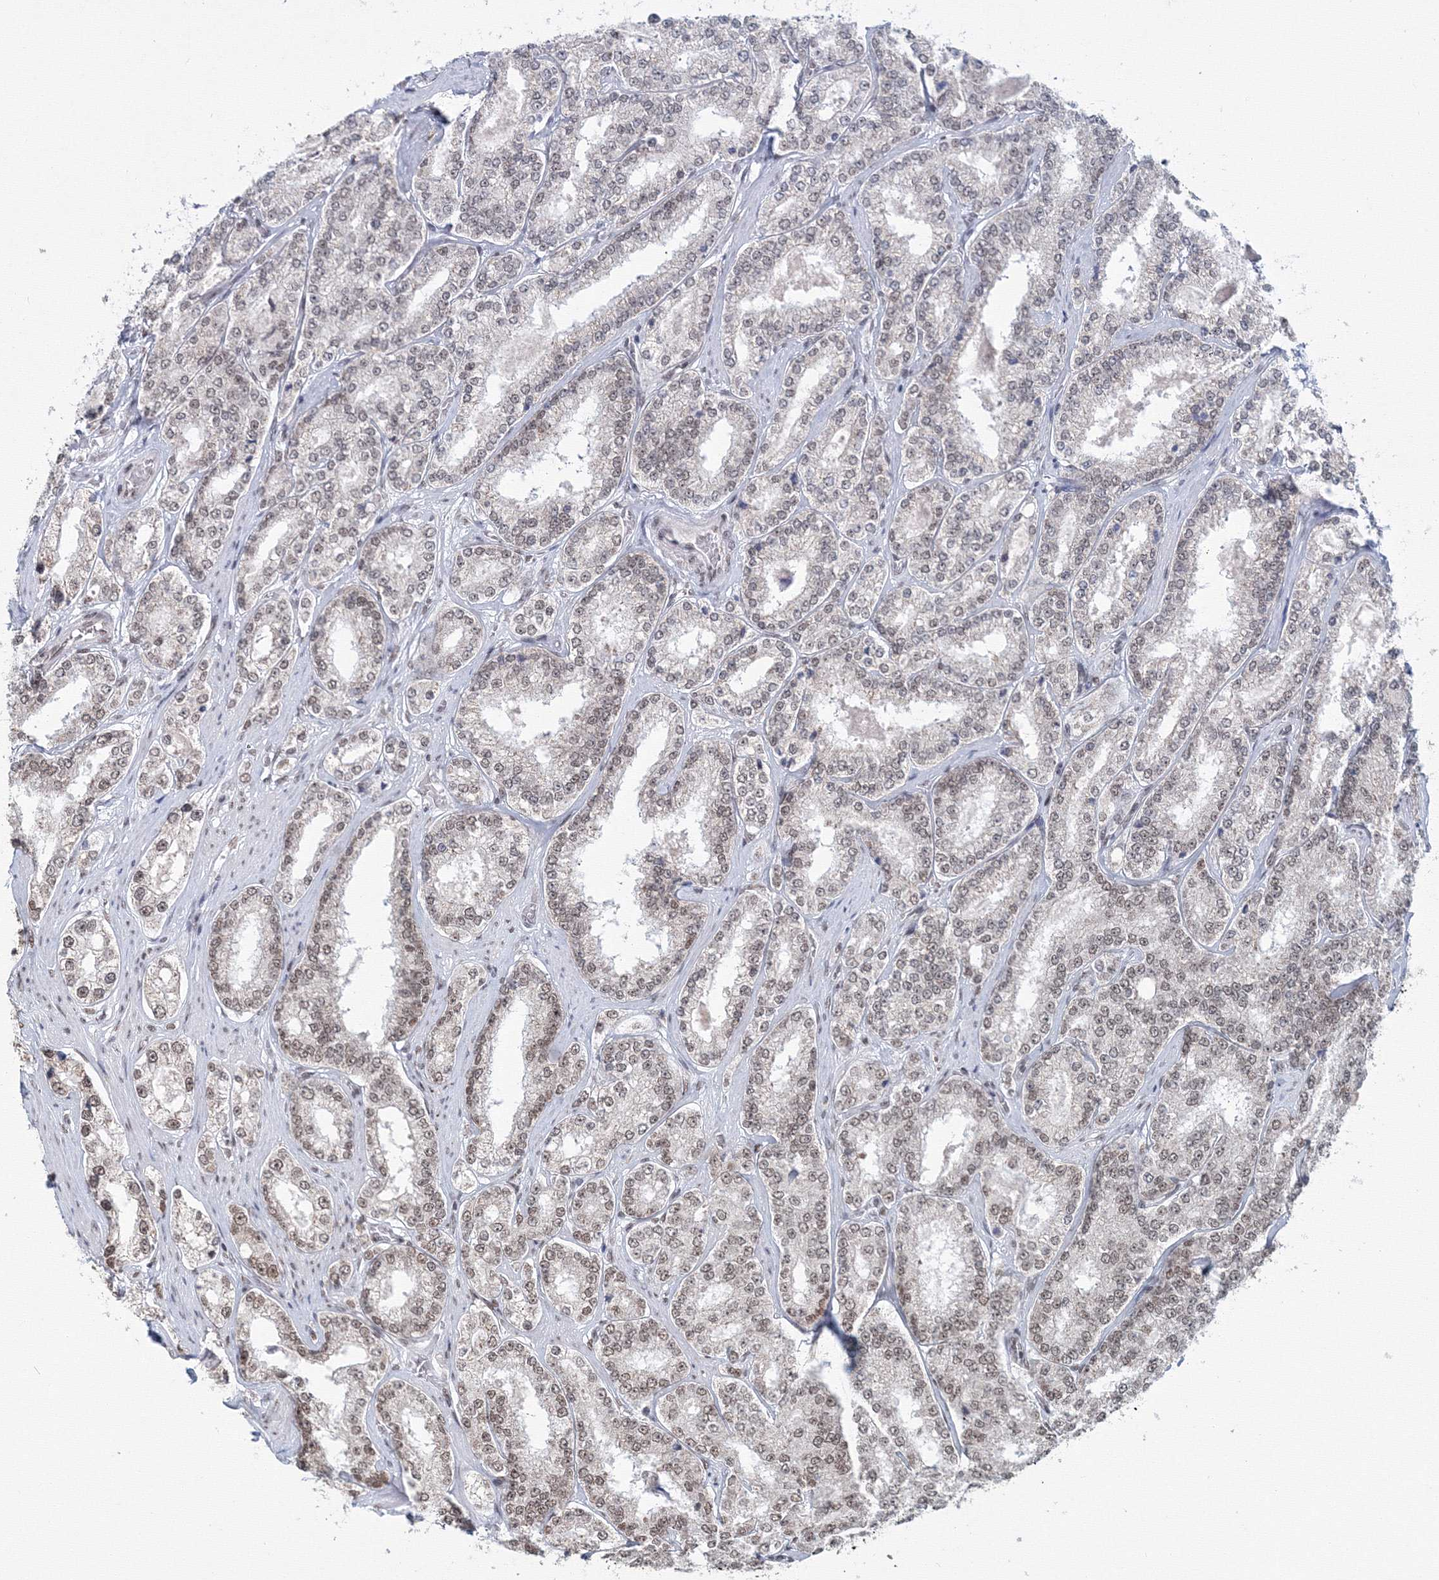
{"staining": {"intensity": "moderate", "quantity": "25%-75%", "location": "nuclear"}, "tissue": "prostate cancer", "cell_type": "Tumor cells", "image_type": "cancer", "snomed": [{"axis": "morphology", "description": "Normal tissue, NOS"}, {"axis": "morphology", "description": "Adenocarcinoma, High grade"}, {"axis": "topography", "description": "Prostate"}], "caption": "Prostate cancer stained with a protein marker displays moderate staining in tumor cells.", "gene": "SF3B6", "patient": {"sex": "male", "age": 83}}